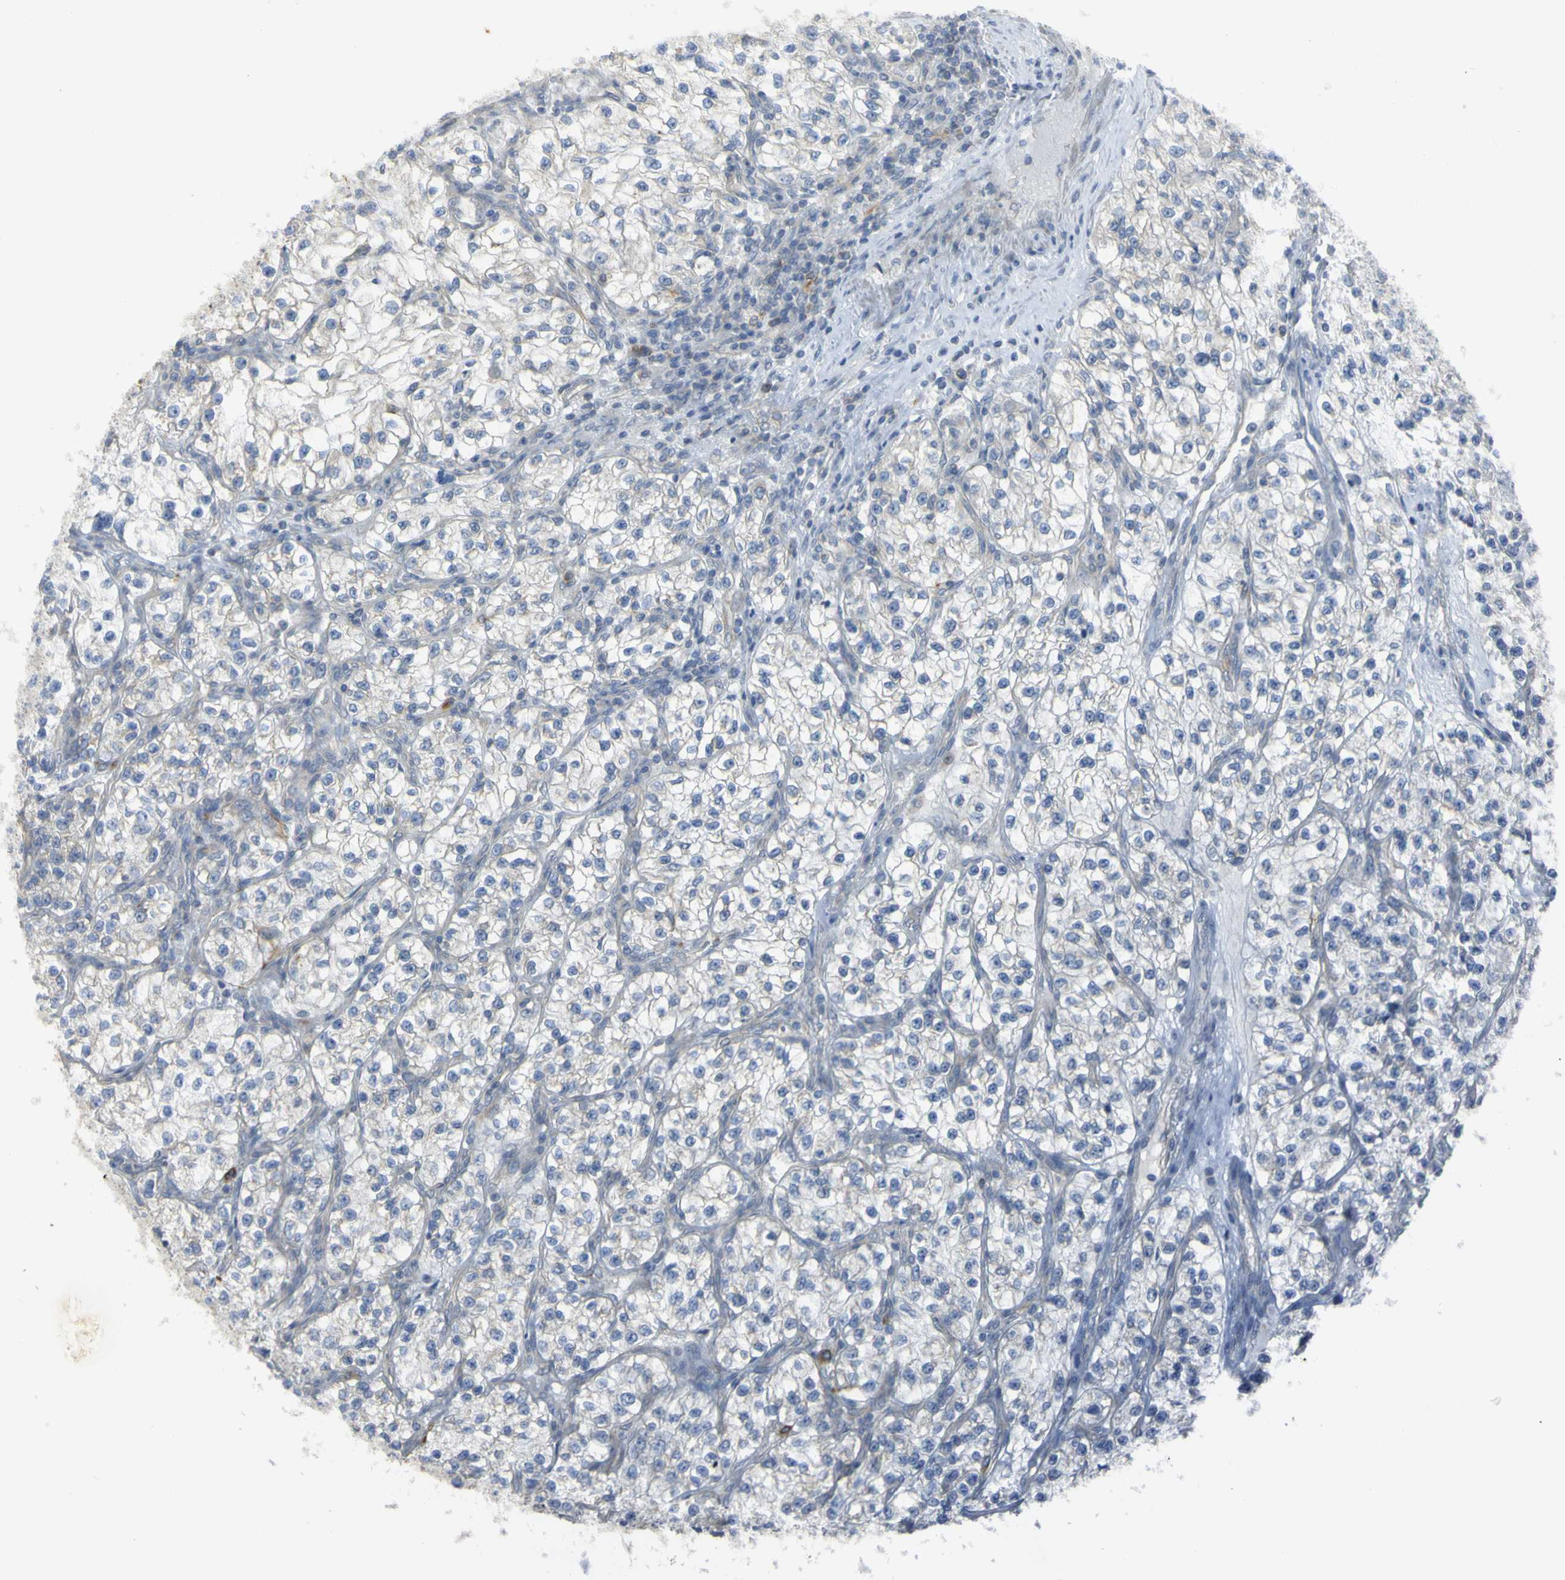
{"staining": {"intensity": "negative", "quantity": "none", "location": "none"}, "tissue": "renal cancer", "cell_type": "Tumor cells", "image_type": "cancer", "snomed": [{"axis": "morphology", "description": "Adenocarcinoma, NOS"}, {"axis": "topography", "description": "Kidney"}], "caption": "High power microscopy photomicrograph of an immunohistochemistry (IHC) histopathology image of adenocarcinoma (renal), revealing no significant positivity in tumor cells.", "gene": "KIF11", "patient": {"sex": "female", "age": 57}}